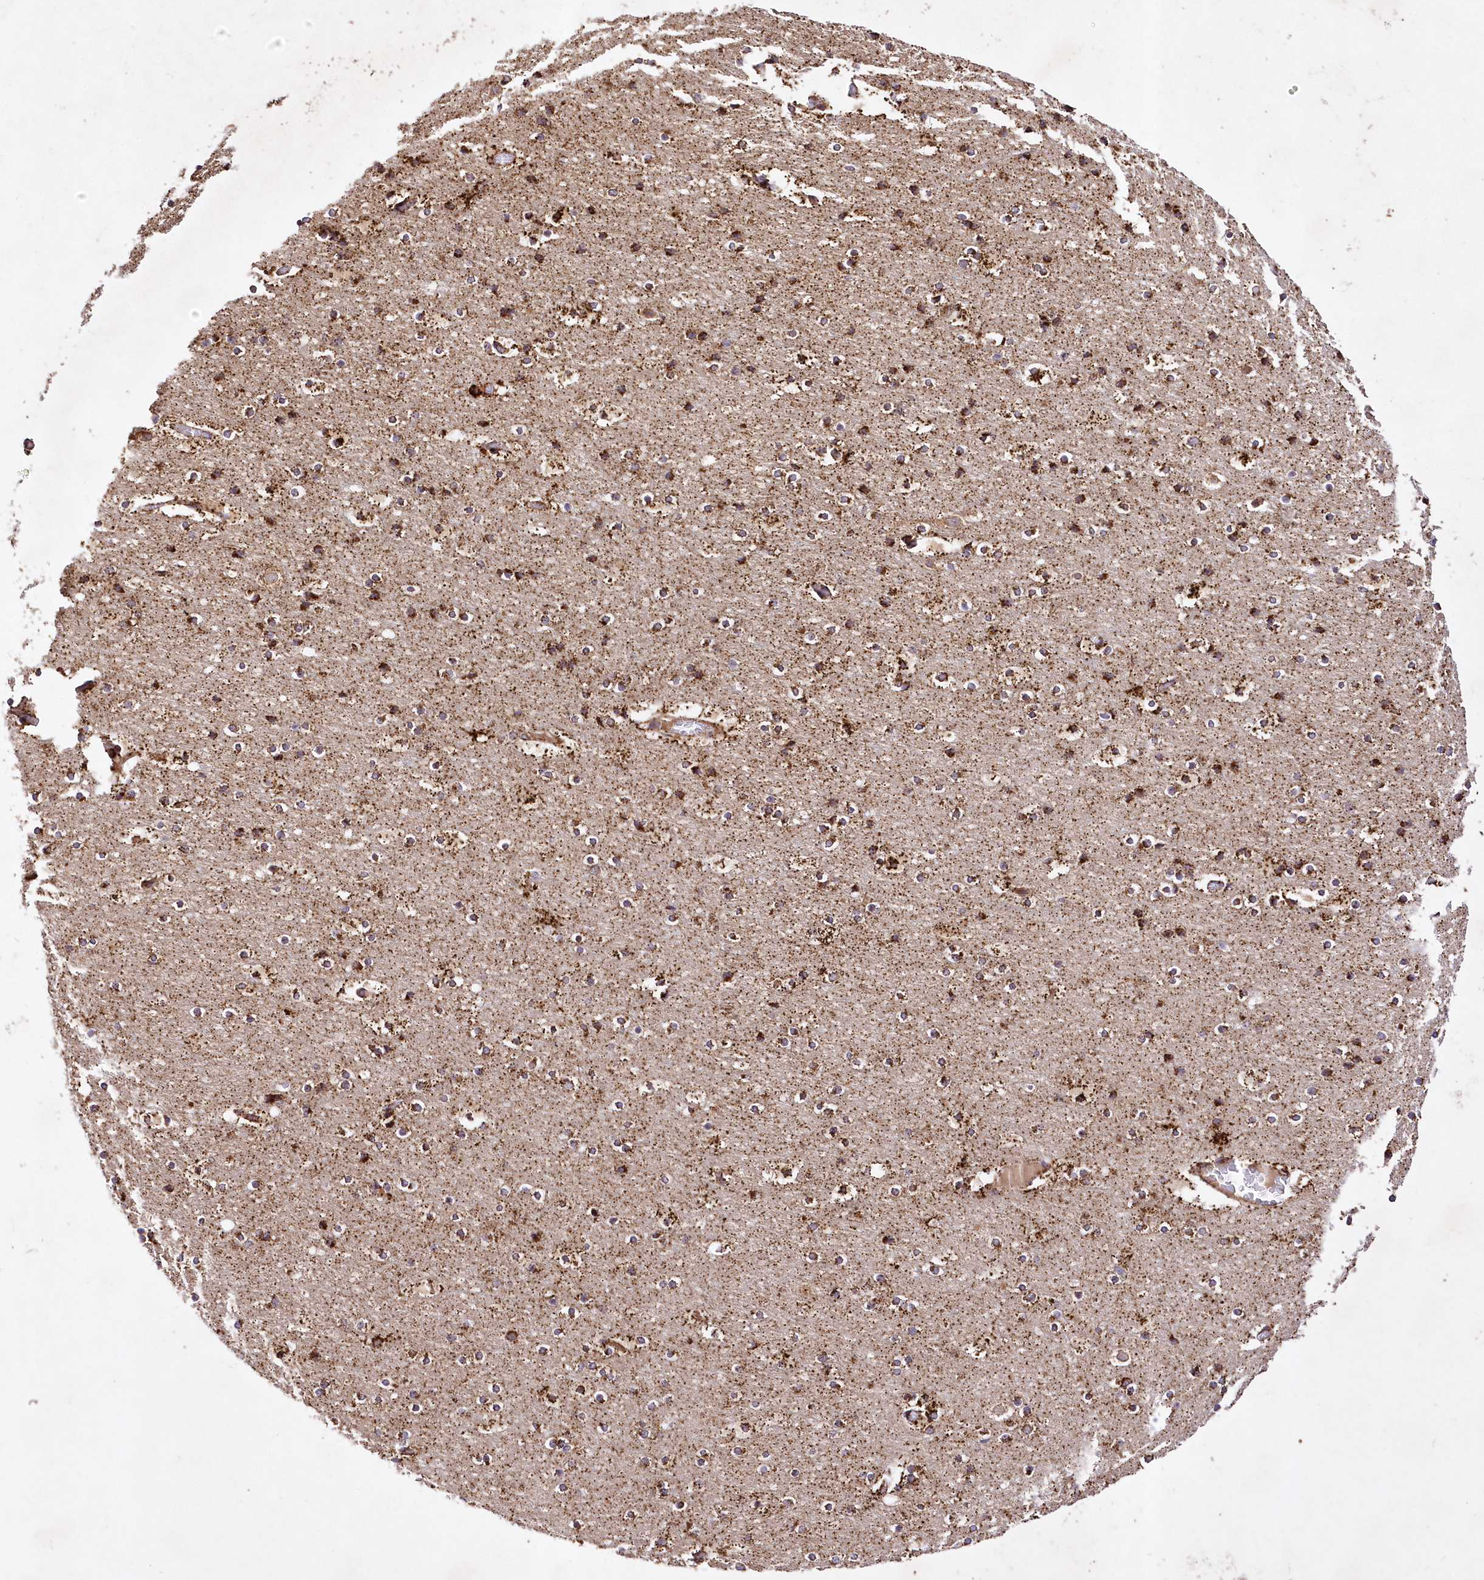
{"staining": {"intensity": "moderate", "quantity": ">75%", "location": "cytoplasmic/membranous"}, "tissue": "cerebral cortex", "cell_type": "Endothelial cells", "image_type": "normal", "snomed": [{"axis": "morphology", "description": "Normal tissue, NOS"}, {"axis": "topography", "description": "Cerebral cortex"}], "caption": "A high-resolution micrograph shows immunohistochemistry staining of benign cerebral cortex, which exhibits moderate cytoplasmic/membranous positivity in approximately >75% of endothelial cells.", "gene": "ASNSD1", "patient": {"sex": "male", "age": 57}}